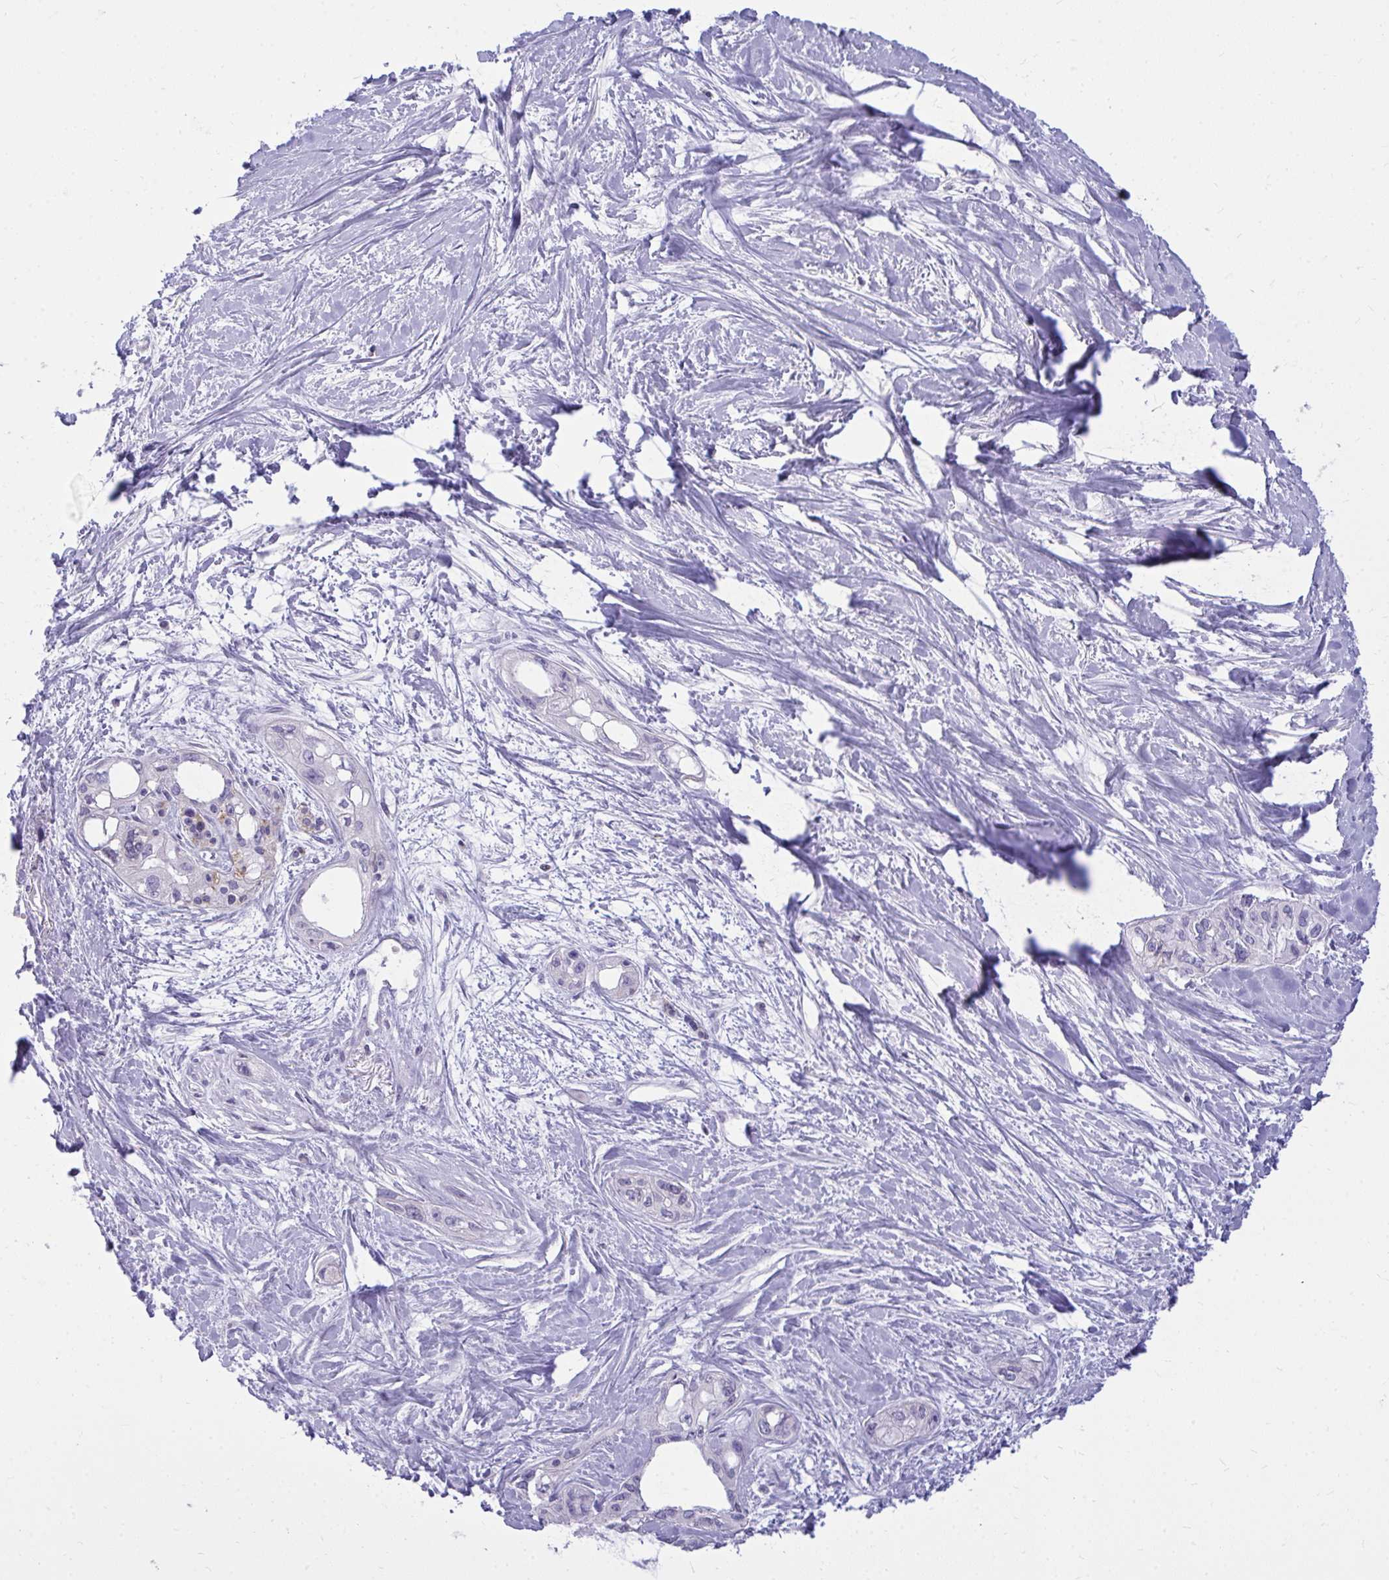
{"staining": {"intensity": "negative", "quantity": "none", "location": "none"}, "tissue": "pancreatic cancer", "cell_type": "Tumor cells", "image_type": "cancer", "snomed": [{"axis": "morphology", "description": "Adenocarcinoma, NOS"}, {"axis": "topography", "description": "Pancreas"}], "caption": "Micrograph shows no significant protein positivity in tumor cells of adenocarcinoma (pancreatic).", "gene": "RPS6KA2", "patient": {"sex": "female", "age": 50}}